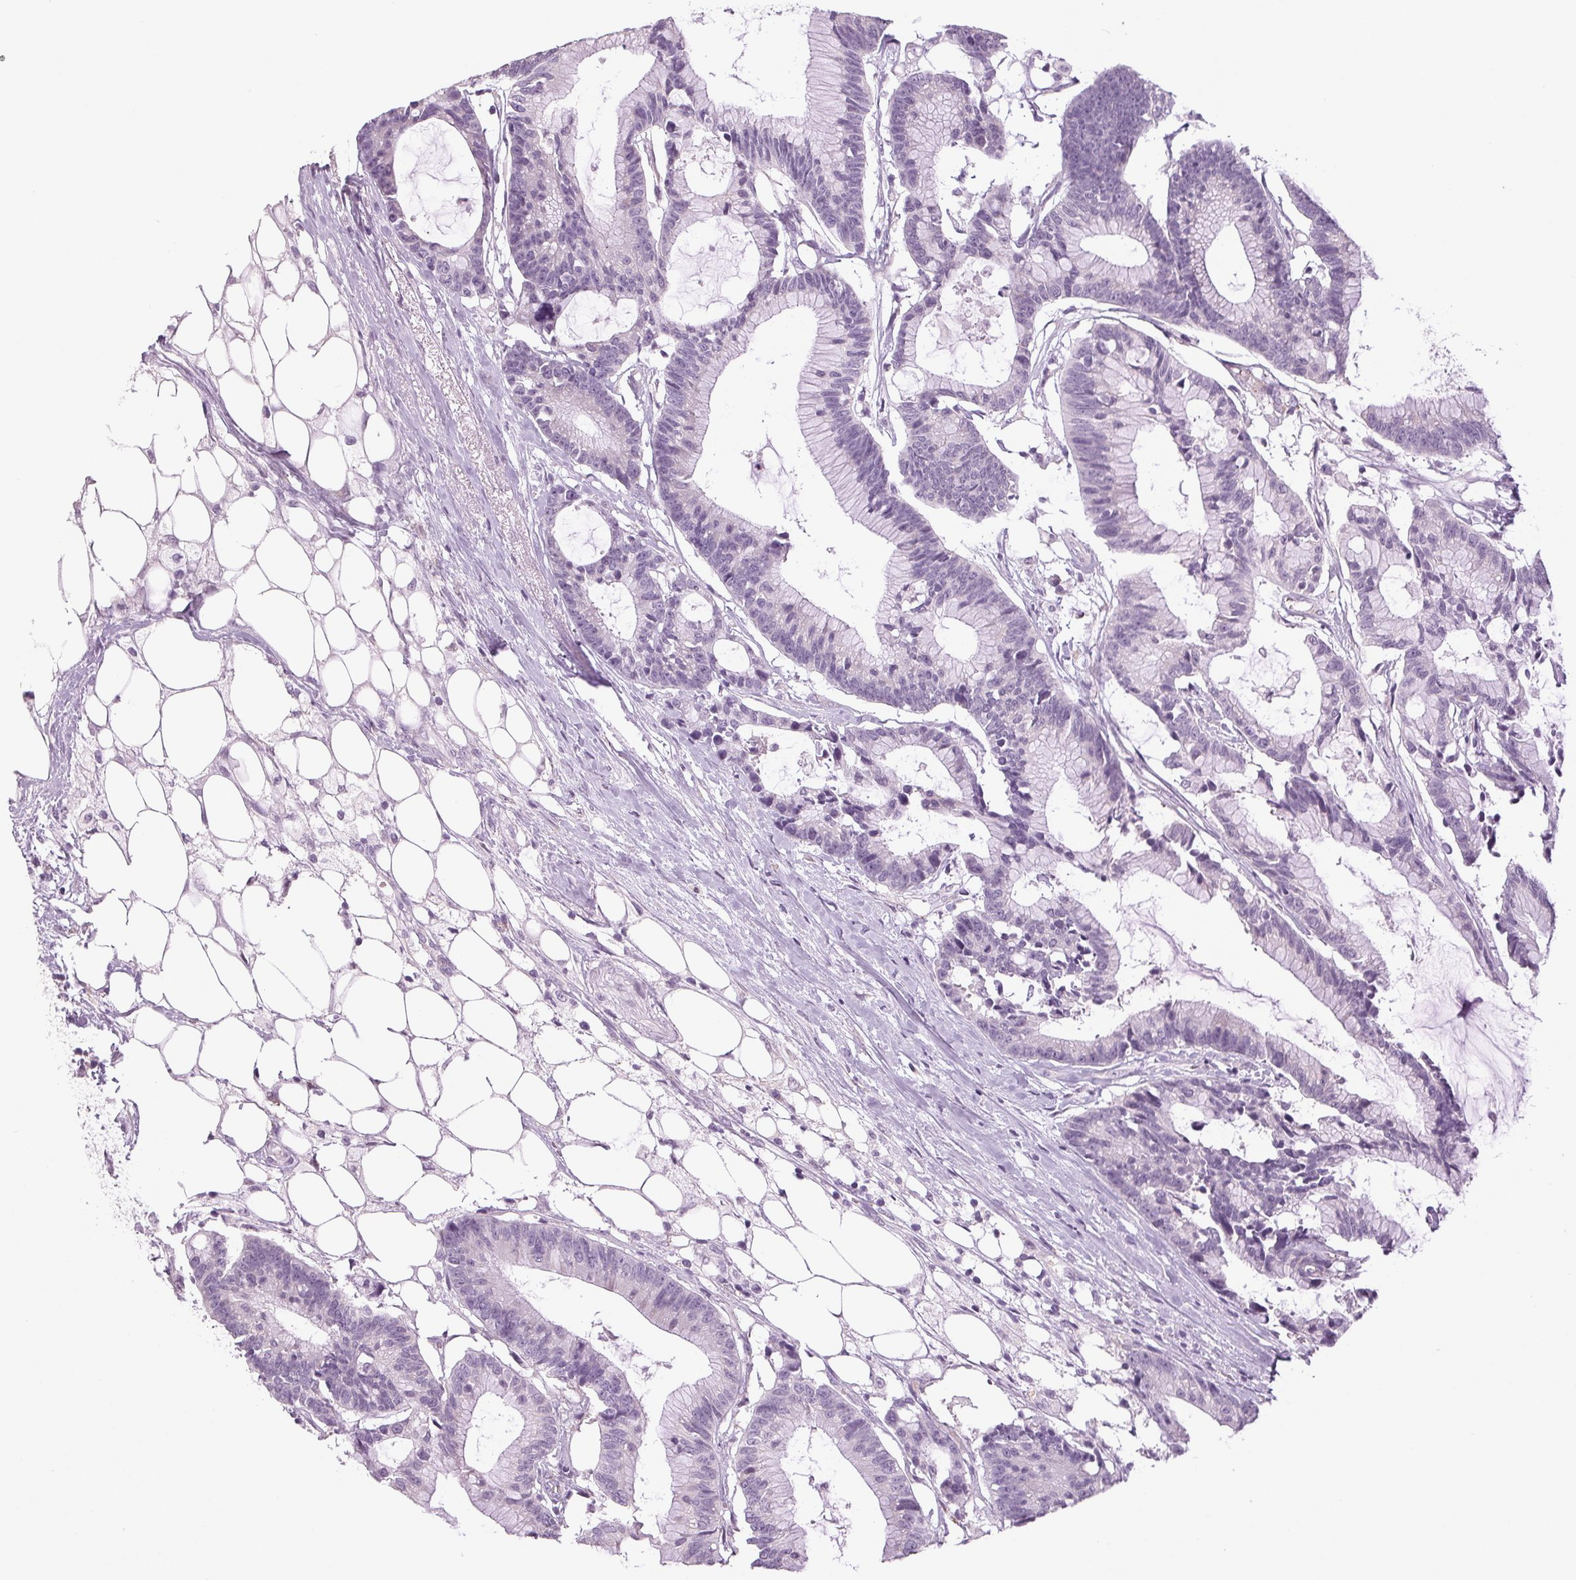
{"staining": {"intensity": "negative", "quantity": "none", "location": "none"}, "tissue": "colorectal cancer", "cell_type": "Tumor cells", "image_type": "cancer", "snomed": [{"axis": "morphology", "description": "Adenocarcinoma, NOS"}, {"axis": "topography", "description": "Colon"}], "caption": "Colorectal cancer was stained to show a protein in brown. There is no significant staining in tumor cells.", "gene": "DNAJC6", "patient": {"sex": "female", "age": 78}}